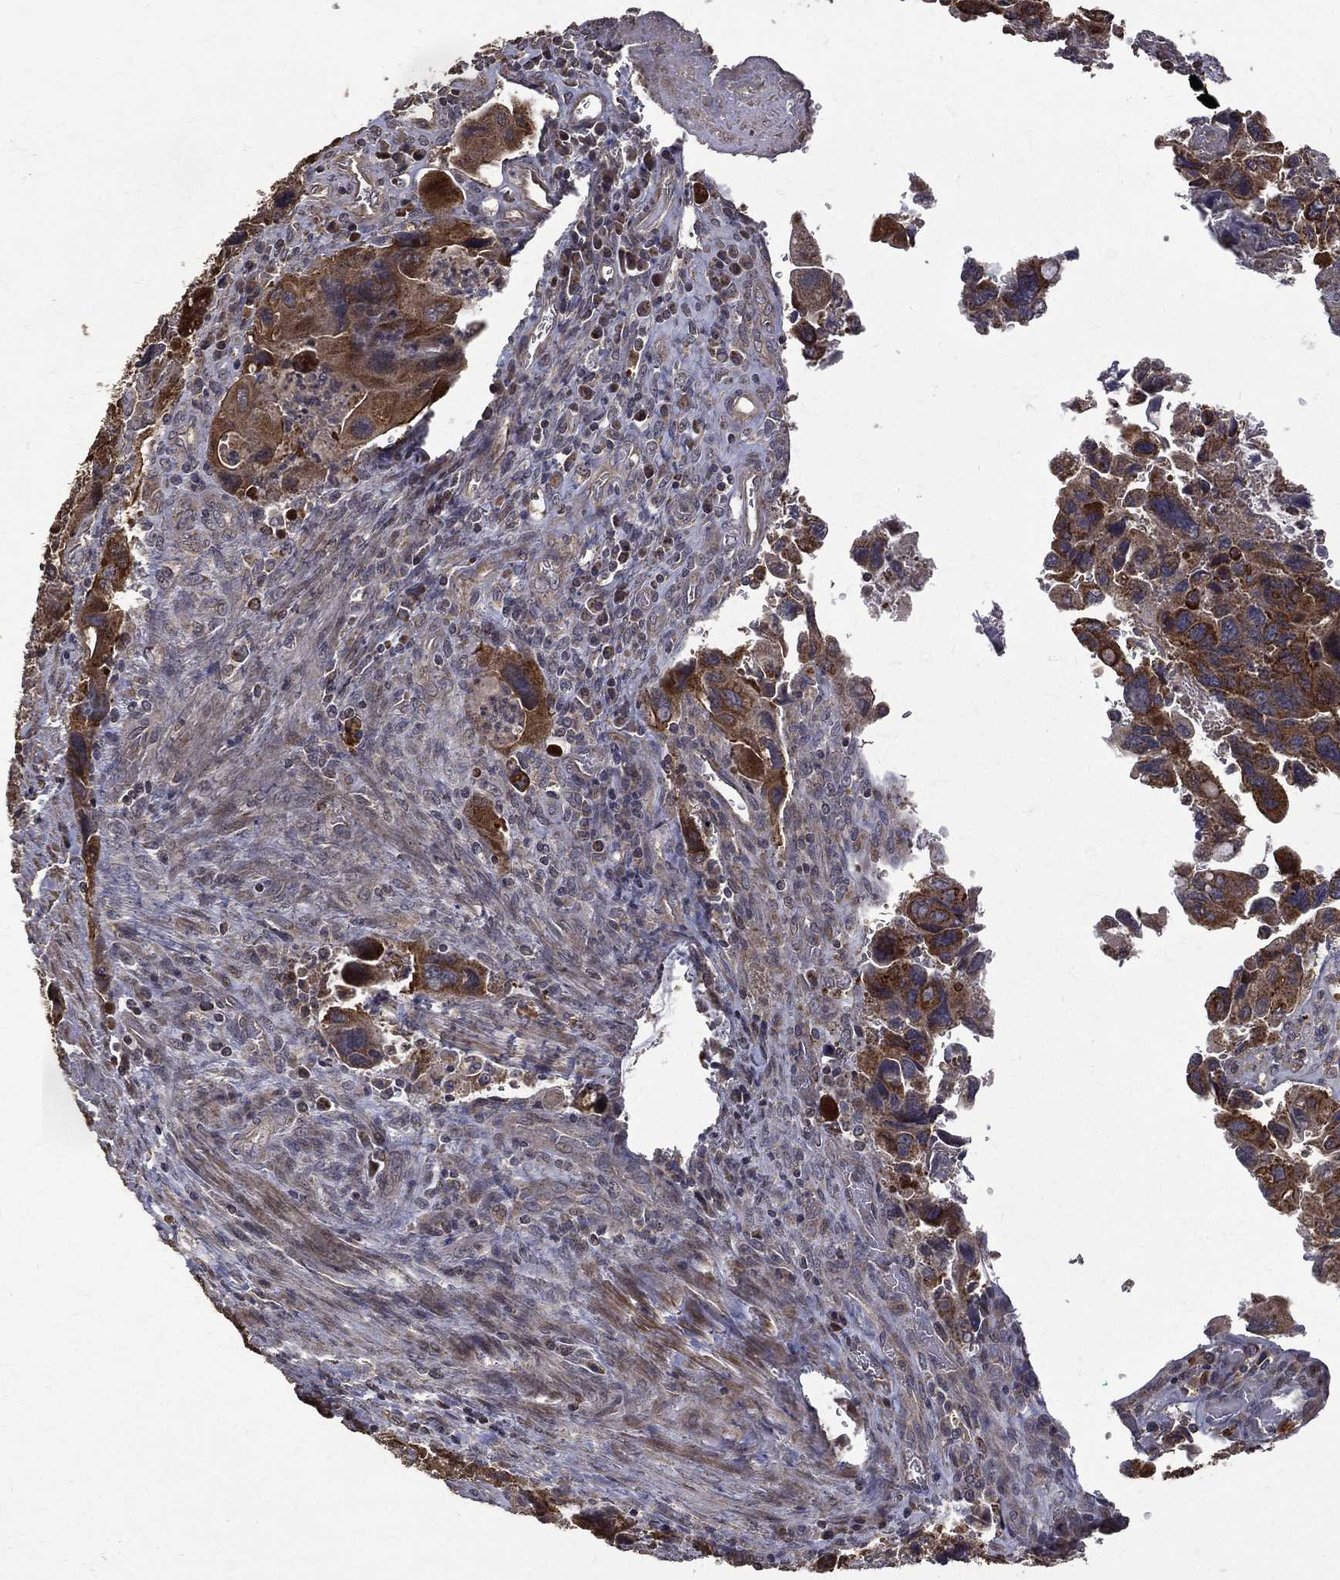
{"staining": {"intensity": "moderate", "quantity": ">75%", "location": "cytoplasmic/membranous"}, "tissue": "colorectal cancer", "cell_type": "Tumor cells", "image_type": "cancer", "snomed": [{"axis": "morphology", "description": "Adenocarcinoma, NOS"}, {"axis": "topography", "description": "Rectum"}], "caption": "Immunohistochemical staining of colorectal cancer (adenocarcinoma) shows moderate cytoplasmic/membranous protein staining in about >75% of tumor cells.", "gene": "RPGR", "patient": {"sex": "male", "age": 62}}